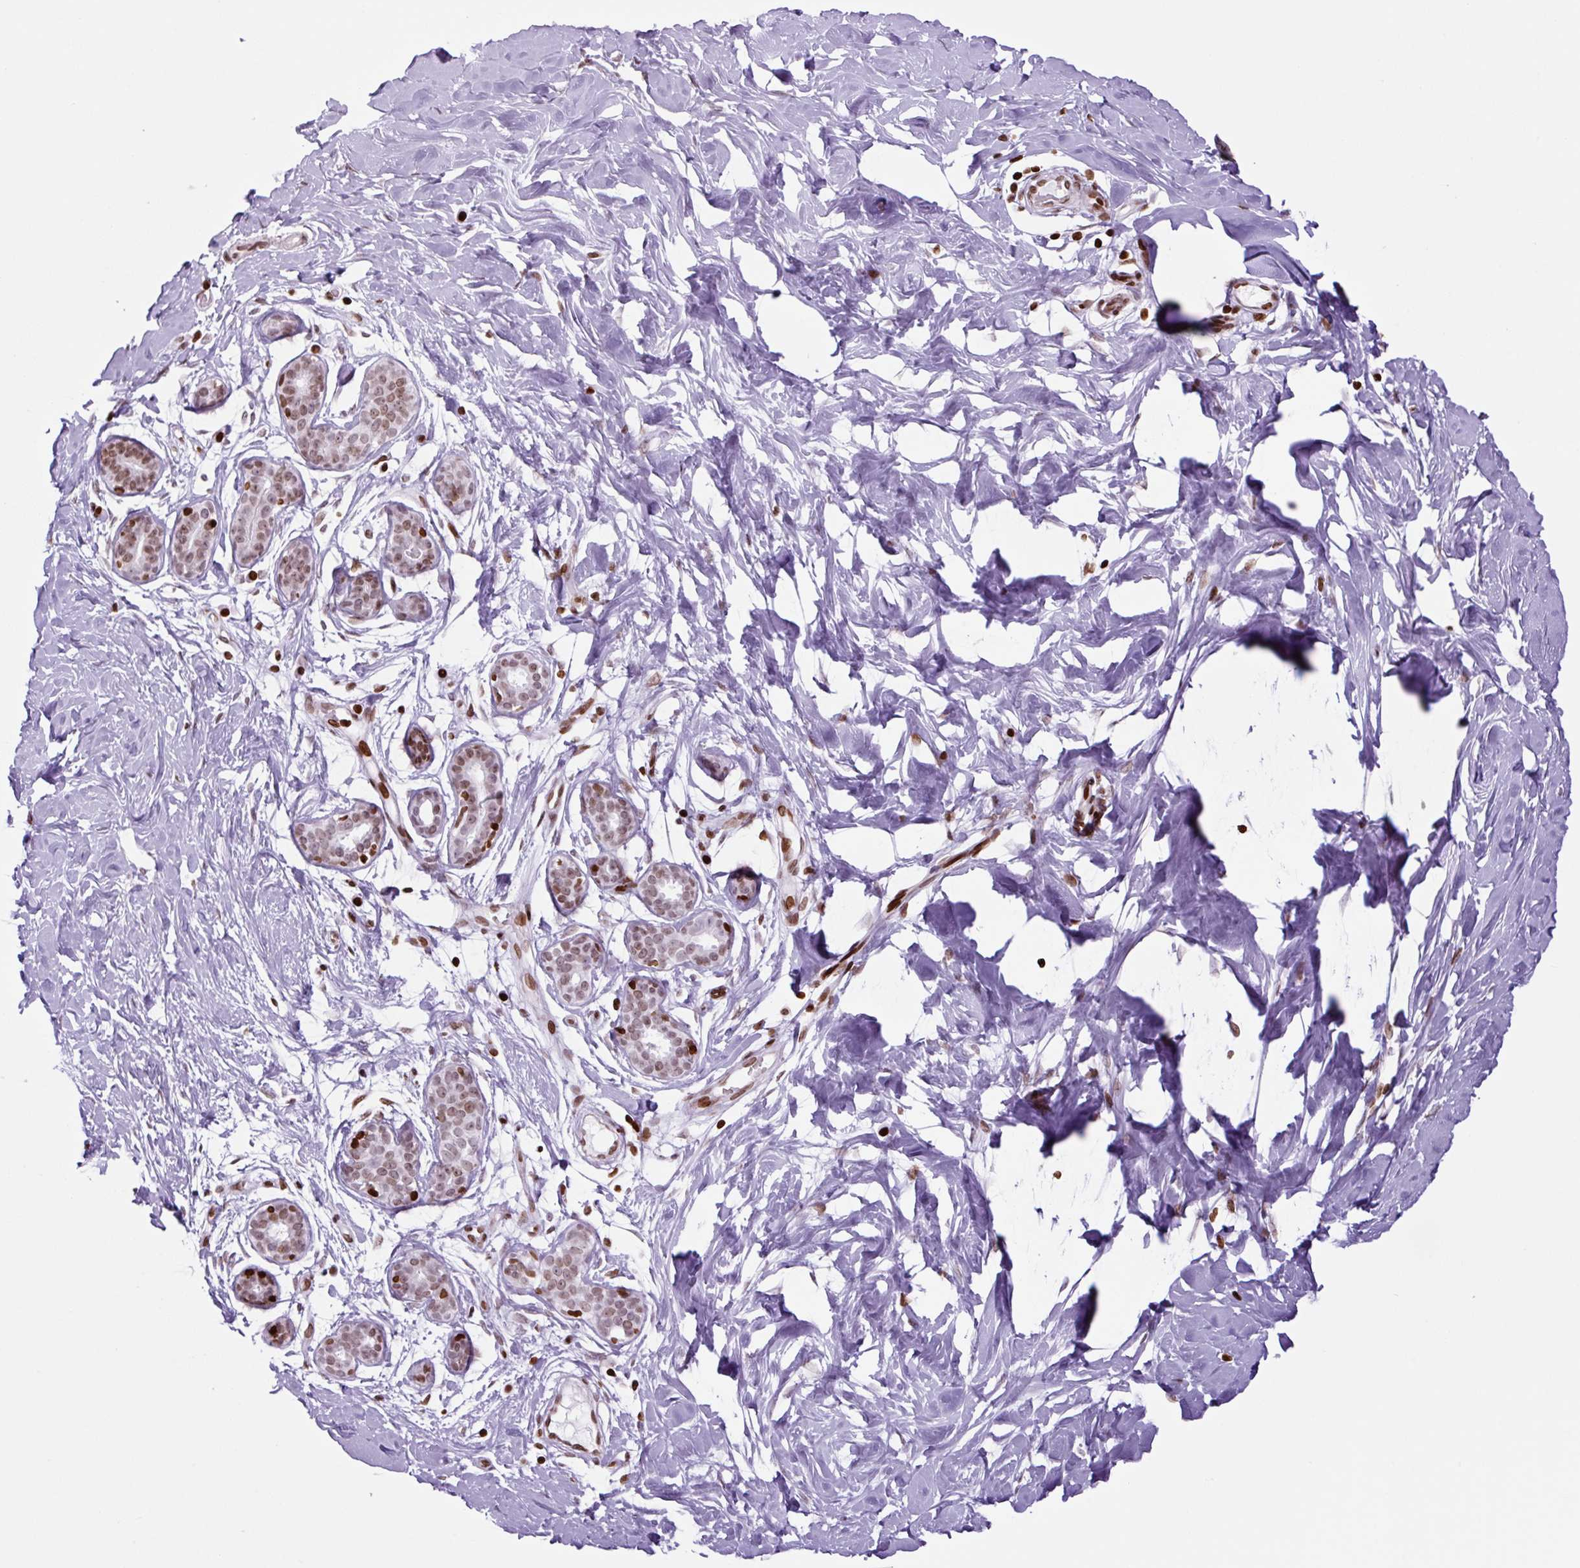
{"staining": {"intensity": "weak", "quantity": ">75%", "location": "nuclear"}, "tissue": "breast", "cell_type": "Adipocytes", "image_type": "normal", "snomed": [{"axis": "morphology", "description": "Normal tissue, NOS"}, {"axis": "topography", "description": "Breast"}], "caption": "Immunohistochemistry histopathology image of benign breast stained for a protein (brown), which displays low levels of weak nuclear expression in approximately >75% of adipocytes.", "gene": "H1", "patient": {"sex": "female", "age": 27}}